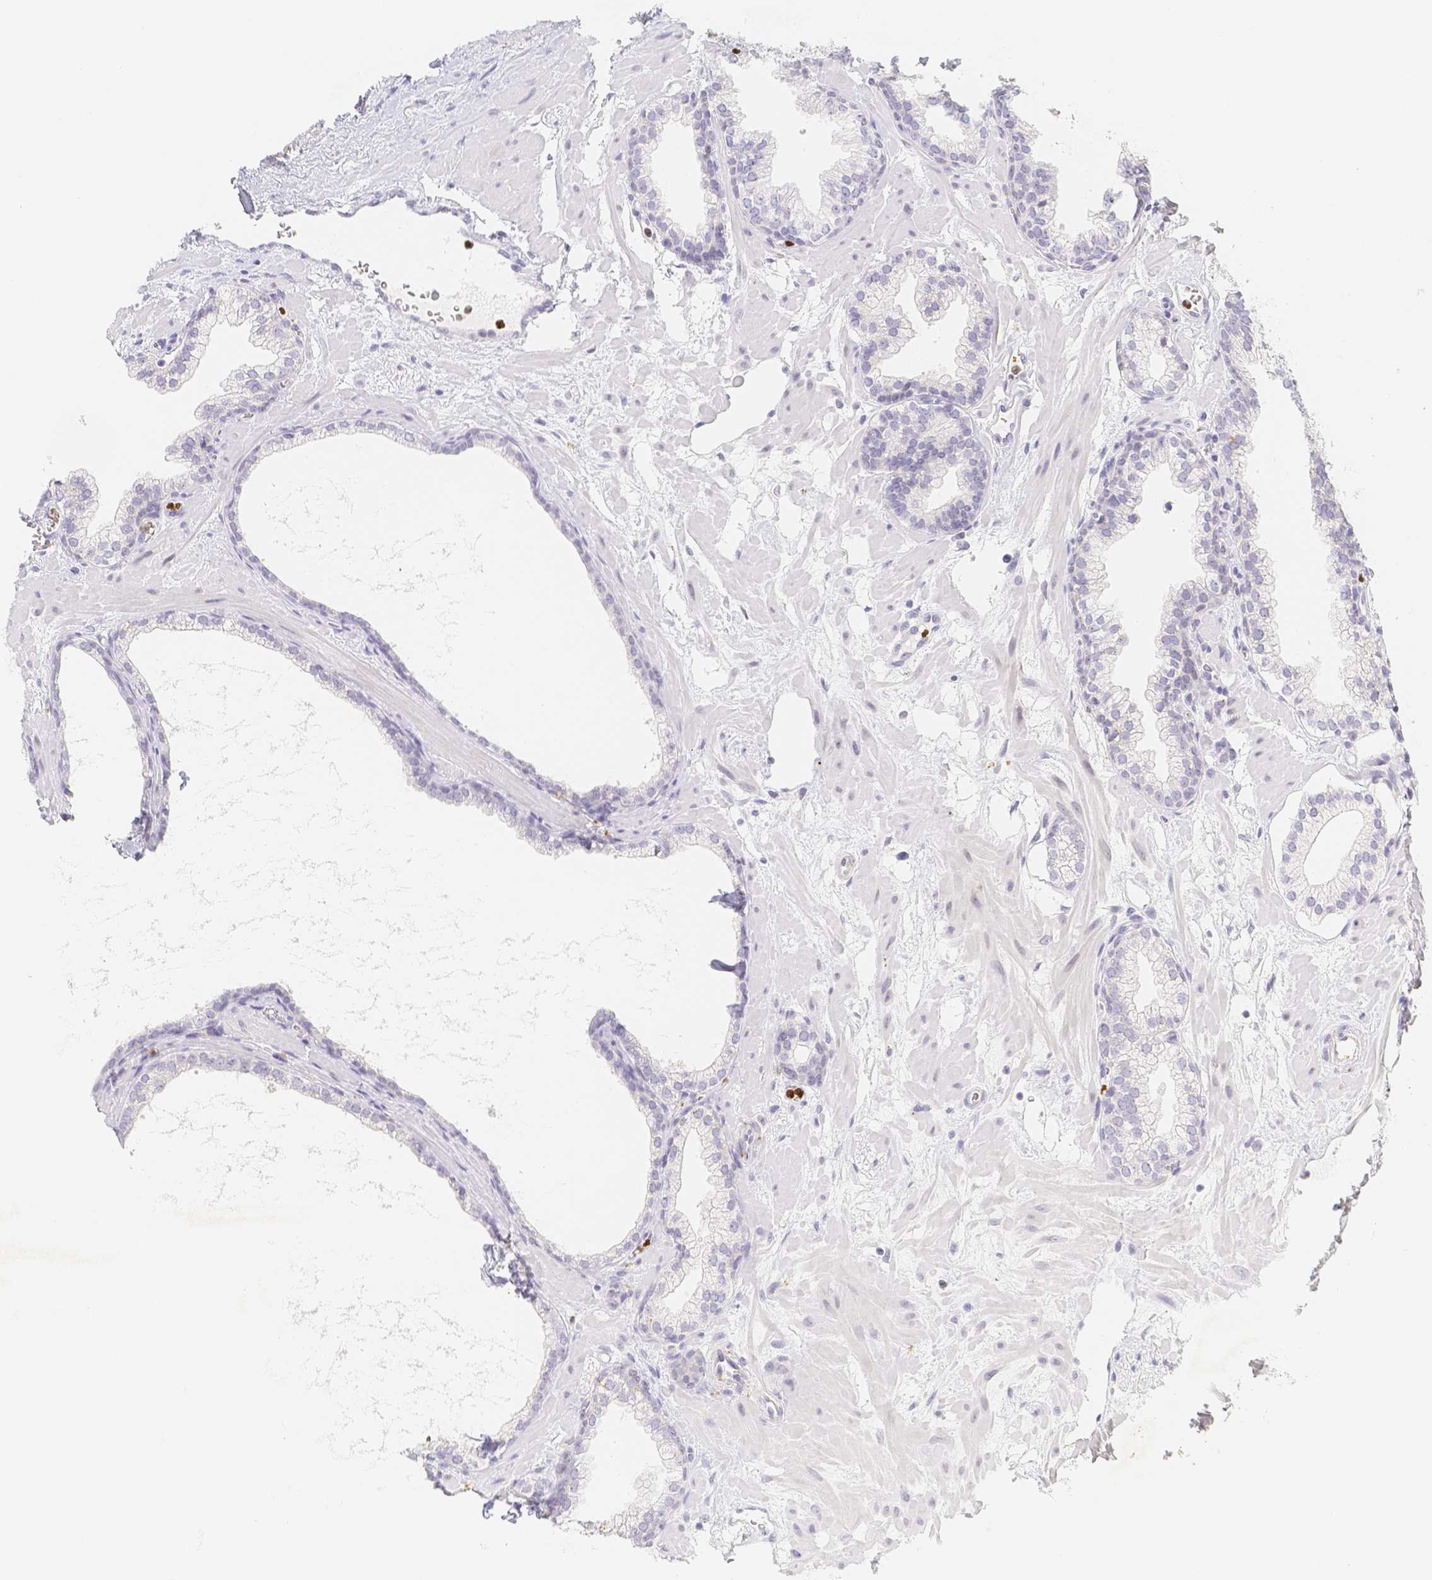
{"staining": {"intensity": "negative", "quantity": "none", "location": "none"}, "tissue": "prostate", "cell_type": "Glandular cells", "image_type": "normal", "snomed": [{"axis": "morphology", "description": "Normal tissue, NOS"}, {"axis": "morphology", "description": "Urothelial carcinoma, Low grade"}, {"axis": "topography", "description": "Urinary bladder"}, {"axis": "topography", "description": "Prostate"}], "caption": "IHC micrograph of normal prostate stained for a protein (brown), which shows no expression in glandular cells. Nuclei are stained in blue.", "gene": "PADI4", "patient": {"sex": "male", "age": 60}}